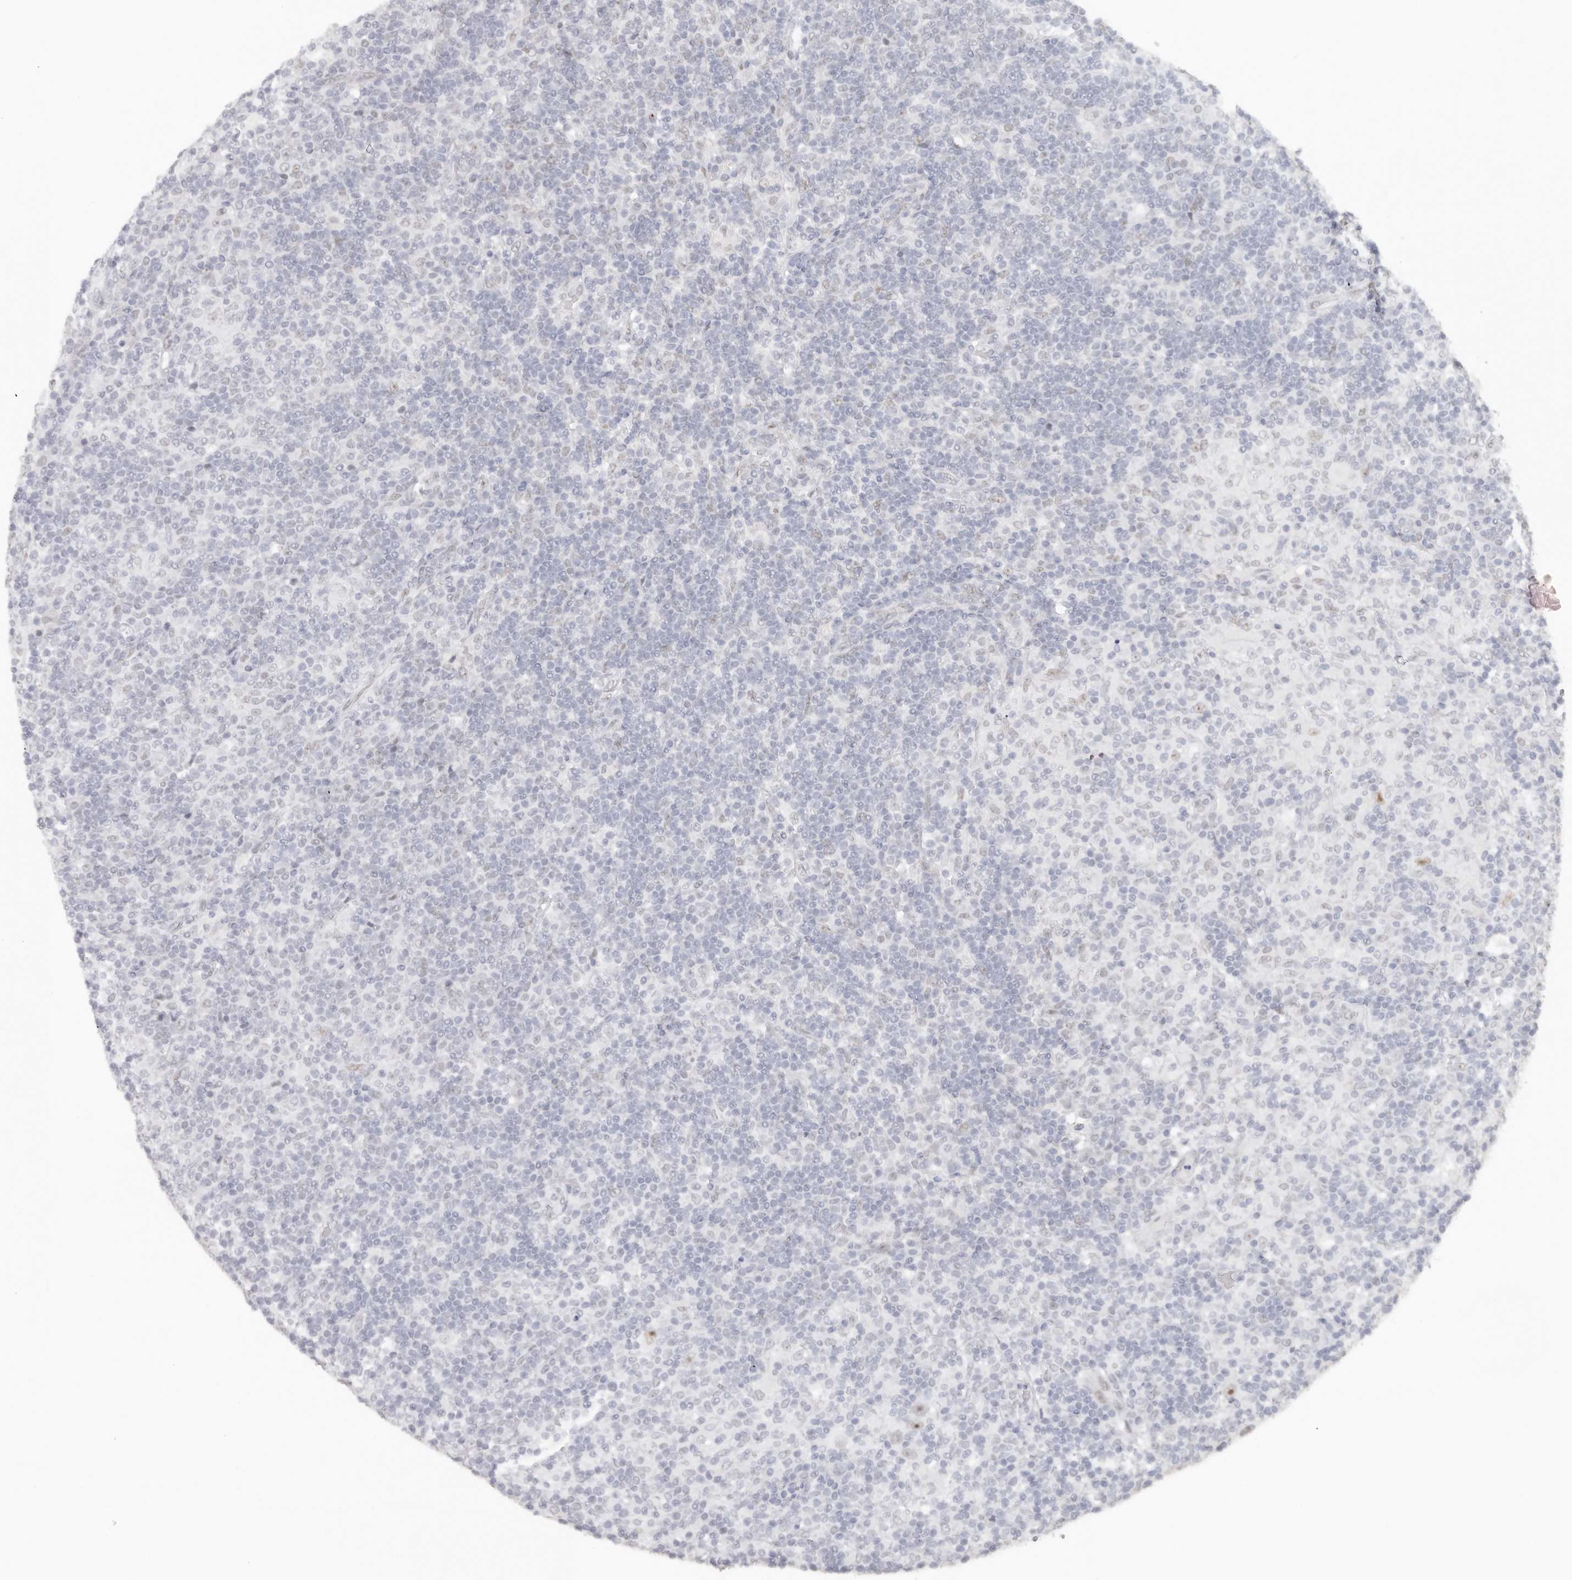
{"staining": {"intensity": "weak", "quantity": ">75%", "location": "nuclear"}, "tissue": "lymphoma", "cell_type": "Tumor cells", "image_type": "cancer", "snomed": [{"axis": "morphology", "description": "Hodgkin's disease, NOS"}, {"axis": "topography", "description": "Lymph node"}], "caption": "A photomicrograph showing weak nuclear expression in about >75% of tumor cells in Hodgkin's disease, as visualized by brown immunohistochemical staining.", "gene": "LARP7", "patient": {"sex": "male", "age": 70}}